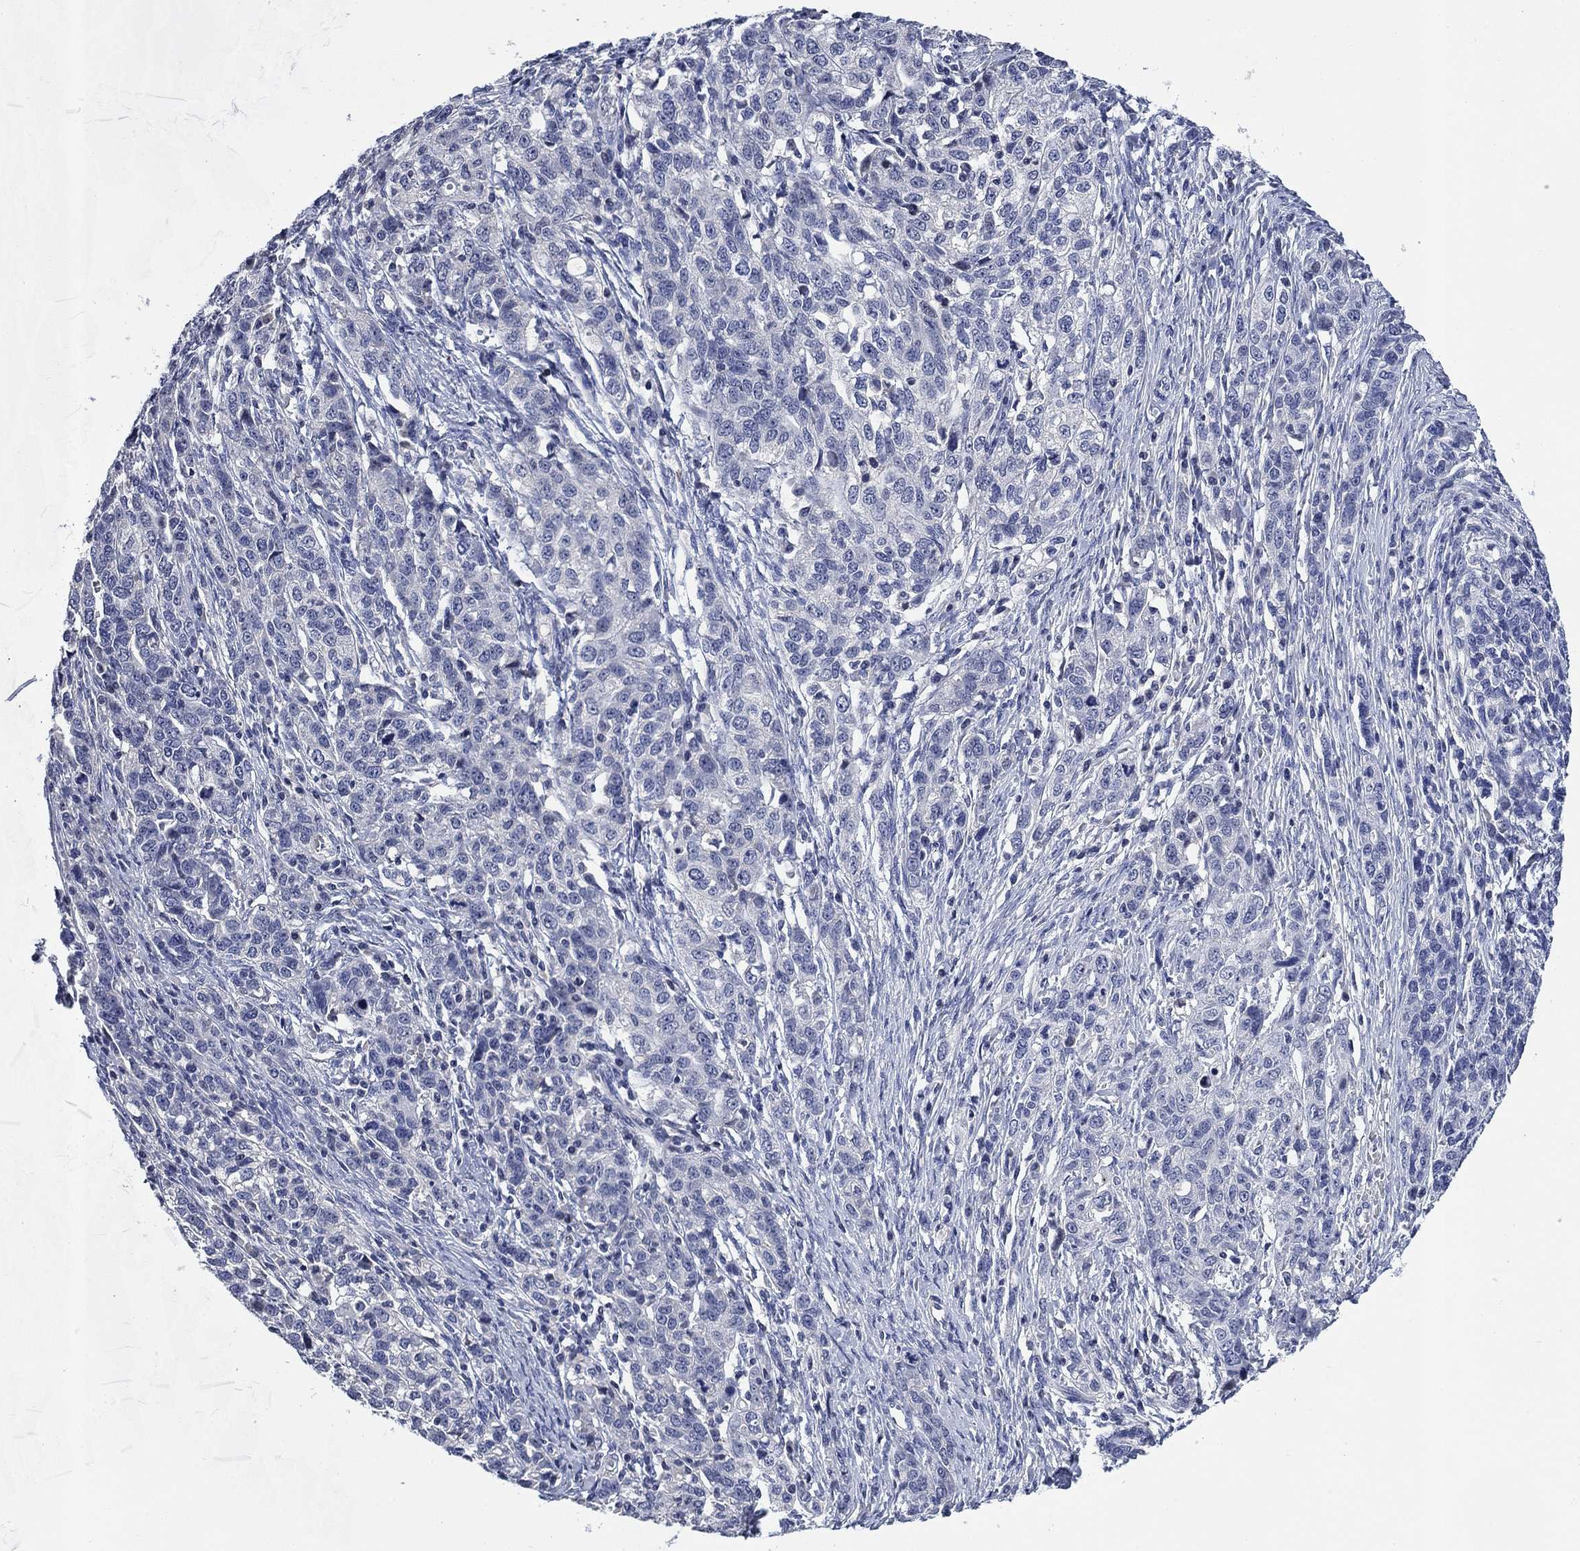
{"staining": {"intensity": "negative", "quantity": "none", "location": "none"}, "tissue": "ovarian cancer", "cell_type": "Tumor cells", "image_type": "cancer", "snomed": [{"axis": "morphology", "description": "Cystadenocarcinoma, serous, NOS"}, {"axis": "topography", "description": "Ovary"}], "caption": "Immunohistochemistry of ovarian cancer displays no staining in tumor cells. (DAB IHC with hematoxylin counter stain).", "gene": "DAZL", "patient": {"sex": "female", "age": 71}}